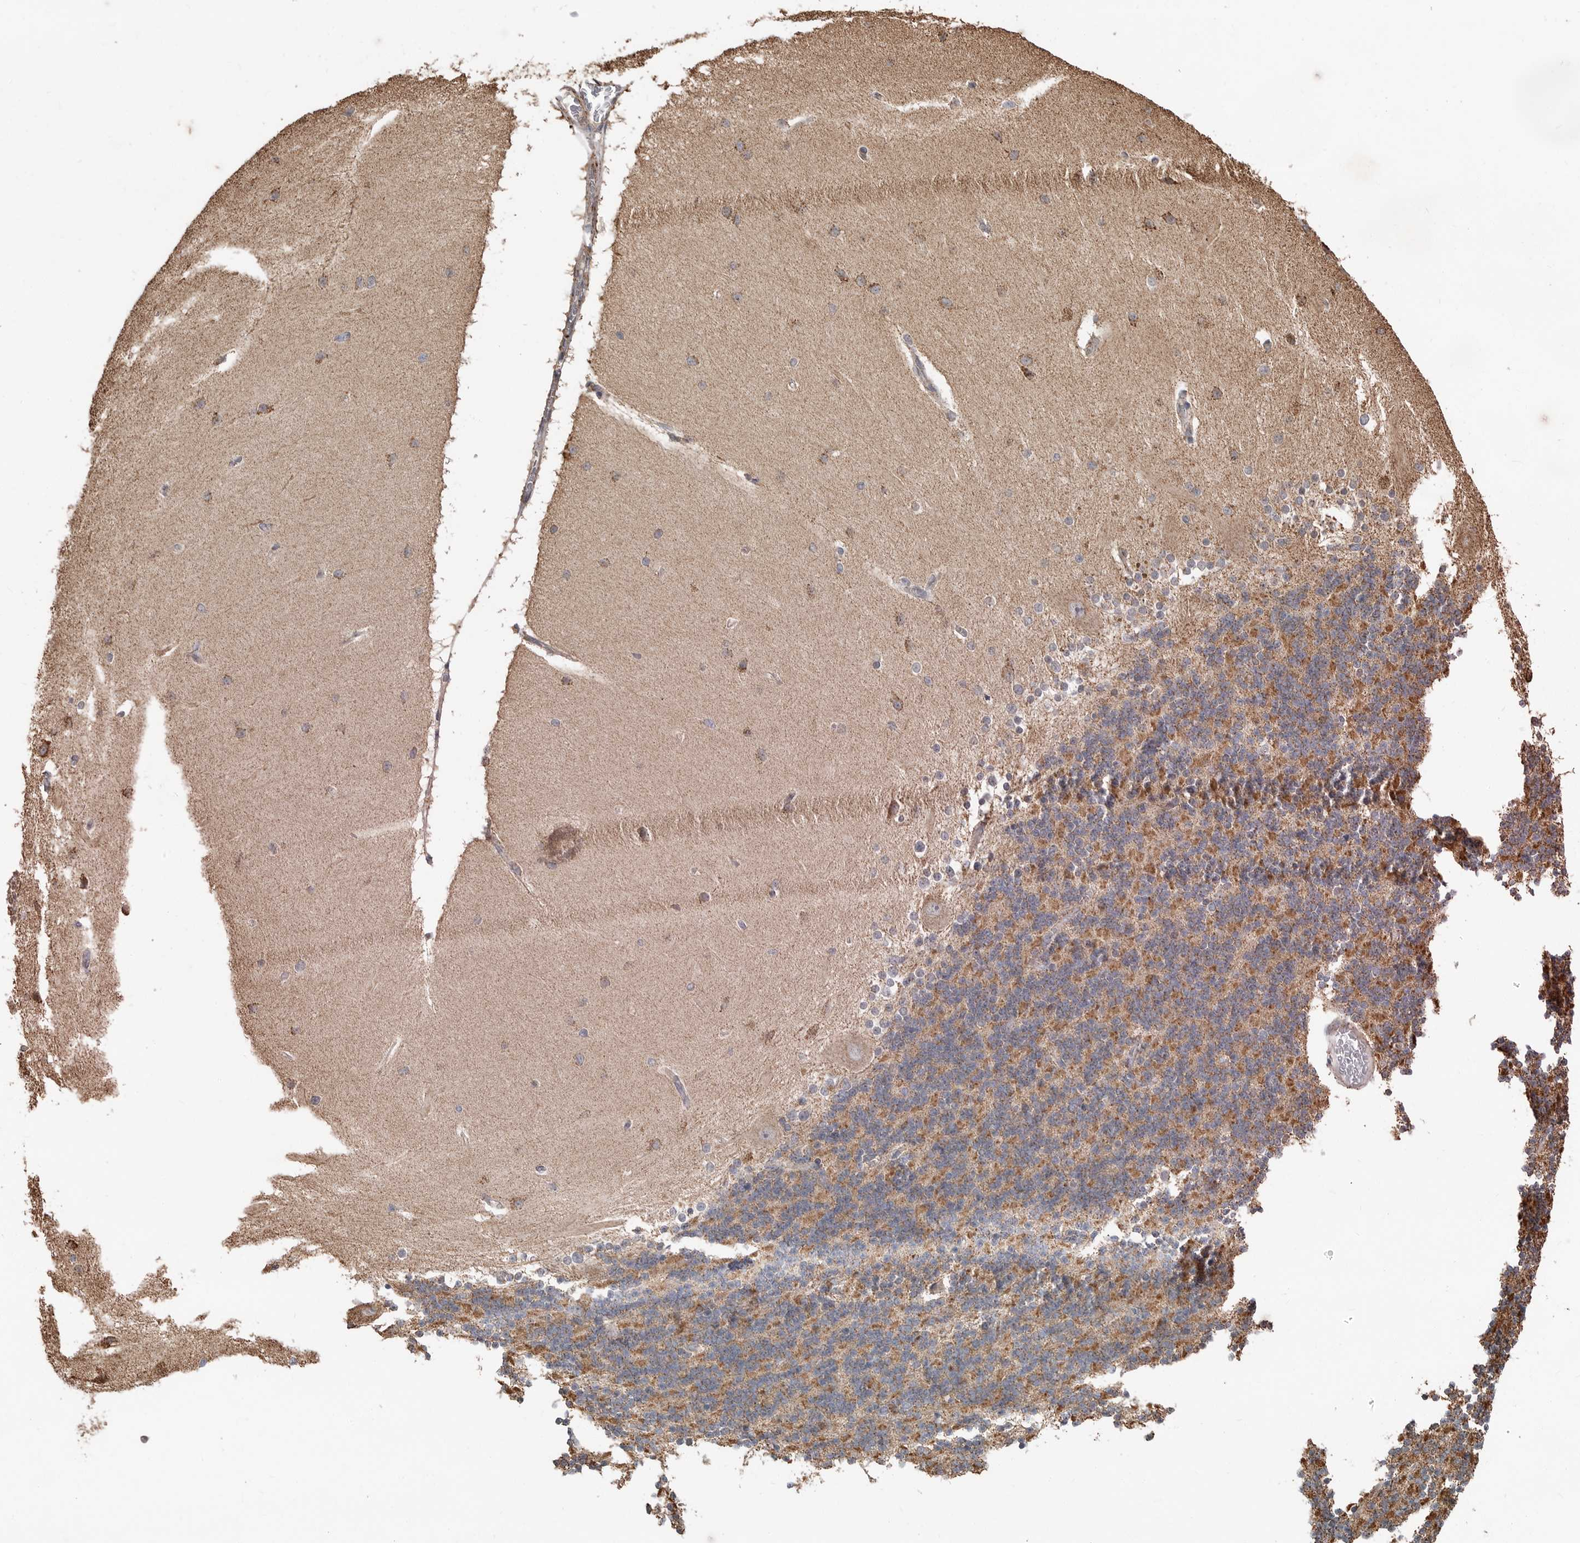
{"staining": {"intensity": "moderate", "quantity": "25%-75%", "location": "cytoplasmic/membranous"}, "tissue": "cerebellum", "cell_type": "Cells in granular layer", "image_type": "normal", "snomed": [{"axis": "morphology", "description": "Normal tissue, NOS"}, {"axis": "topography", "description": "Cerebellum"}], "caption": "Cerebellum stained for a protein (brown) exhibits moderate cytoplasmic/membranous positive expression in about 25%-75% of cells in granular layer.", "gene": "GCNT2", "patient": {"sex": "female", "age": 54}}